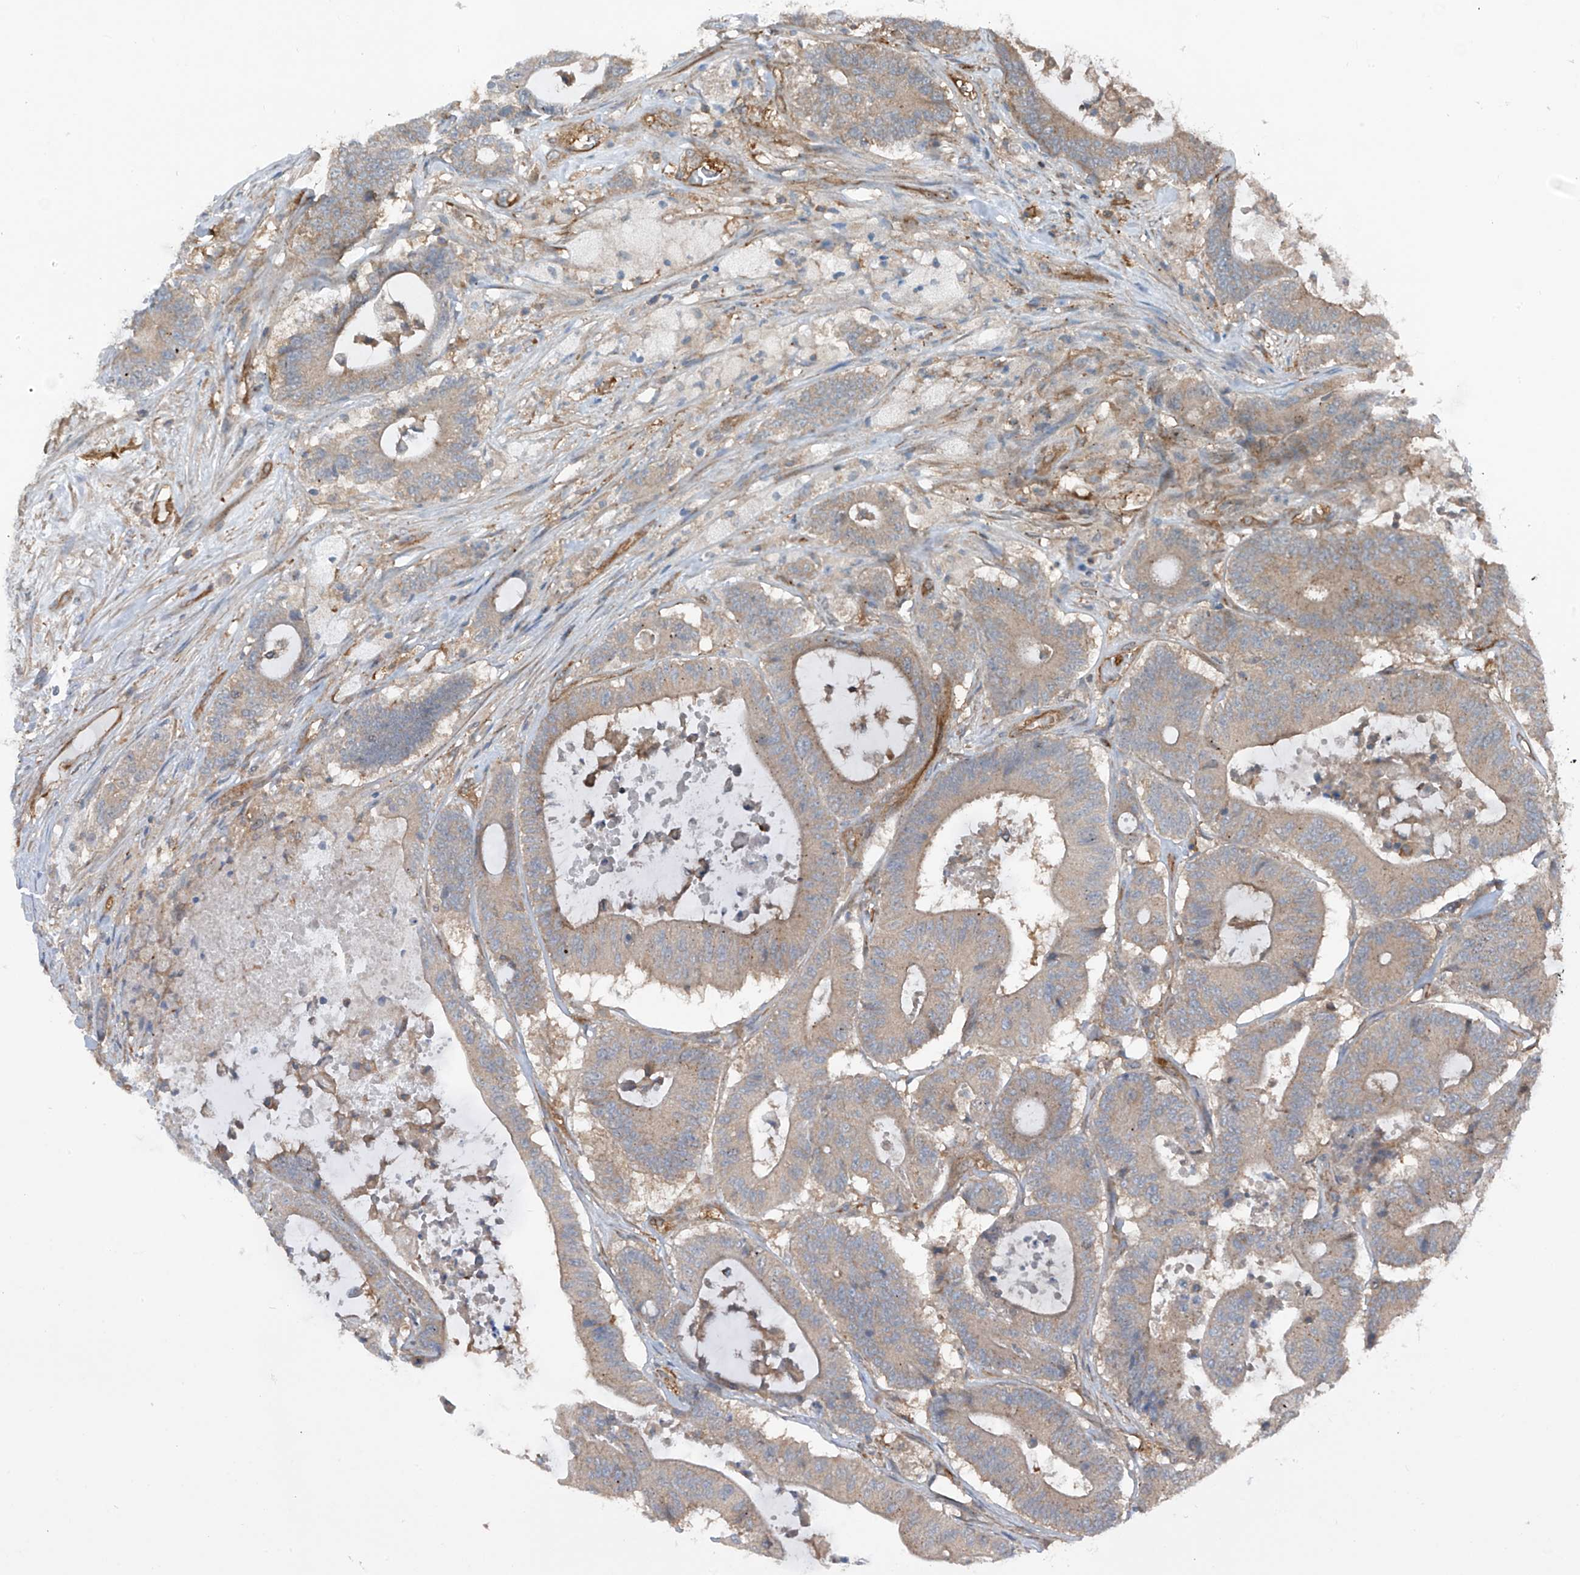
{"staining": {"intensity": "weak", "quantity": "25%-75%", "location": "cytoplasmic/membranous"}, "tissue": "colorectal cancer", "cell_type": "Tumor cells", "image_type": "cancer", "snomed": [{"axis": "morphology", "description": "Adenocarcinoma, NOS"}, {"axis": "topography", "description": "Colon"}], "caption": "Immunohistochemistry (IHC) of colorectal cancer (adenocarcinoma) shows low levels of weak cytoplasmic/membranous staining in approximately 25%-75% of tumor cells. Immunohistochemistry stains the protein in brown and the nuclei are stained blue.", "gene": "TXNDC9", "patient": {"sex": "female", "age": 84}}